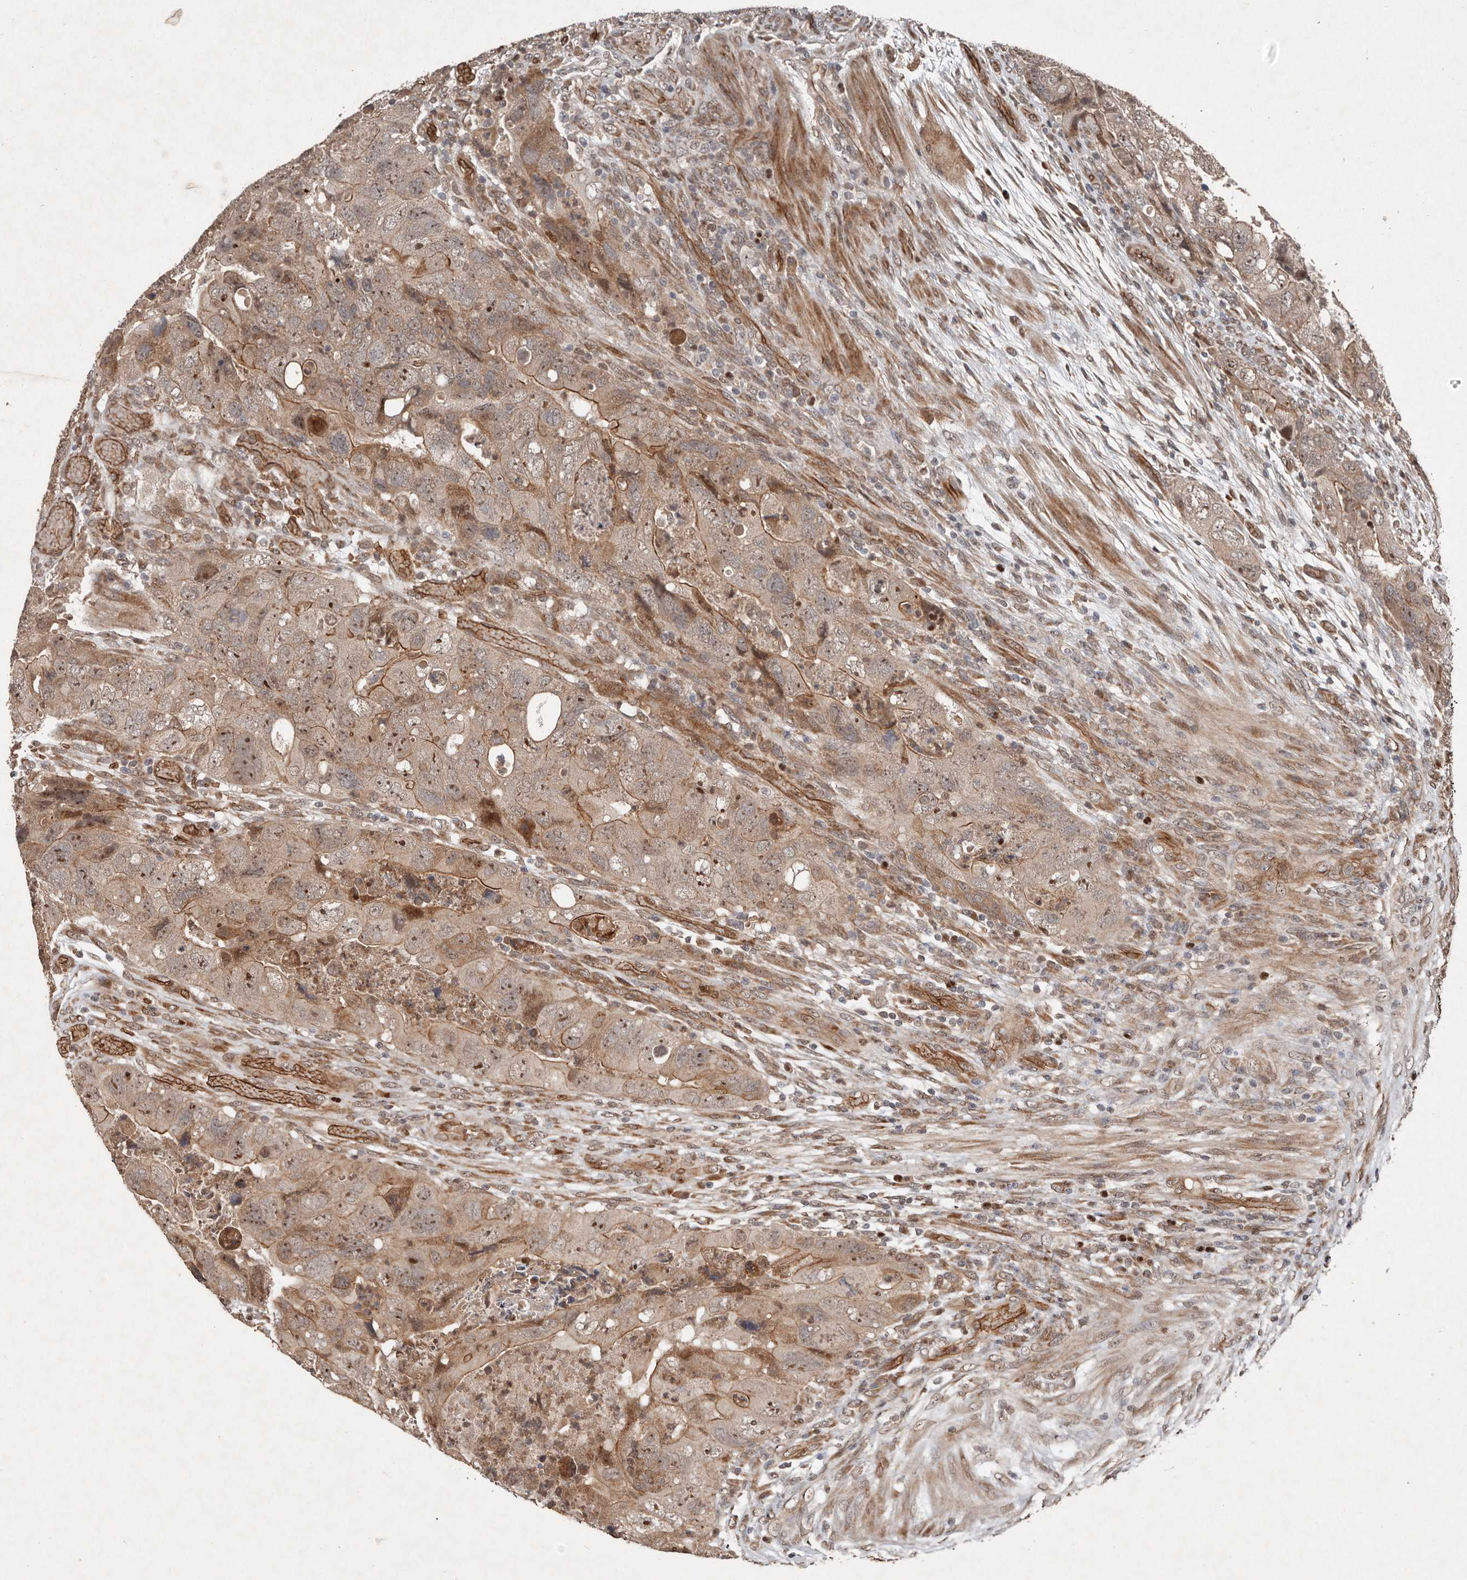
{"staining": {"intensity": "moderate", "quantity": ">75%", "location": "cytoplasmic/membranous,nuclear"}, "tissue": "colorectal cancer", "cell_type": "Tumor cells", "image_type": "cancer", "snomed": [{"axis": "morphology", "description": "Adenocarcinoma, NOS"}, {"axis": "topography", "description": "Rectum"}], "caption": "Protein analysis of colorectal cancer (adenocarcinoma) tissue displays moderate cytoplasmic/membranous and nuclear expression in approximately >75% of tumor cells.", "gene": "DIP2C", "patient": {"sex": "male", "age": 63}}